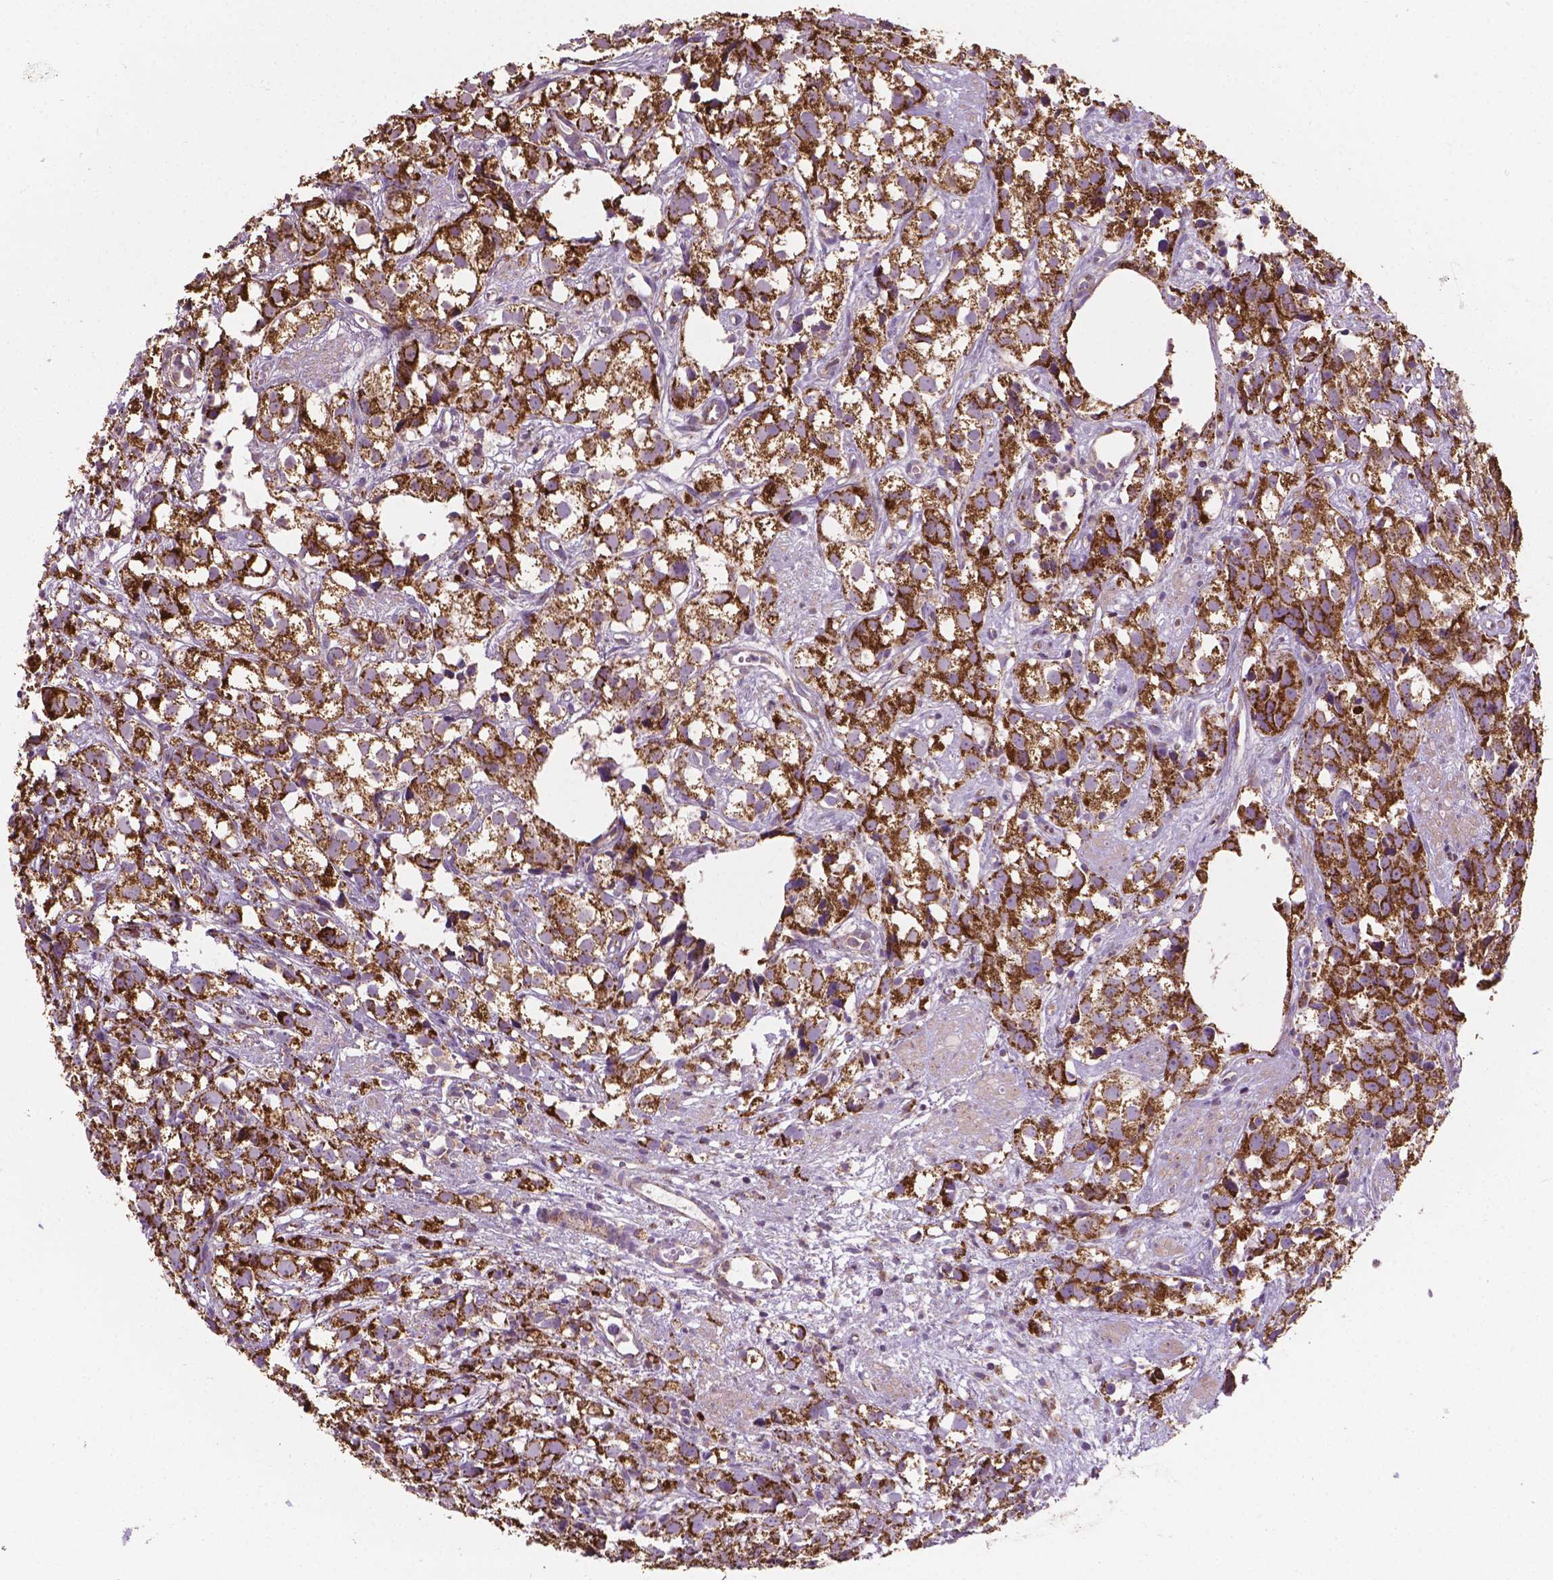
{"staining": {"intensity": "strong", "quantity": ">75%", "location": "cytoplasmic/membranous"}, "tissue": "prostate cancer", "cell_type": "Tumor cells", "image_type": "cancer", "snomed": [{"axis": "morphology", "description": "Adenocarcinoma, High grade"}, {"axis": "topography", "description": "Prostate"}], "caption": "About >75% of tumor cells in prostate cancer display strong cytoplasmic/membranous protein staining as visualized by brown immunohistochemical staining.", "gene": "PIBF1", "patient": {"sex": "male", "age": 68}}